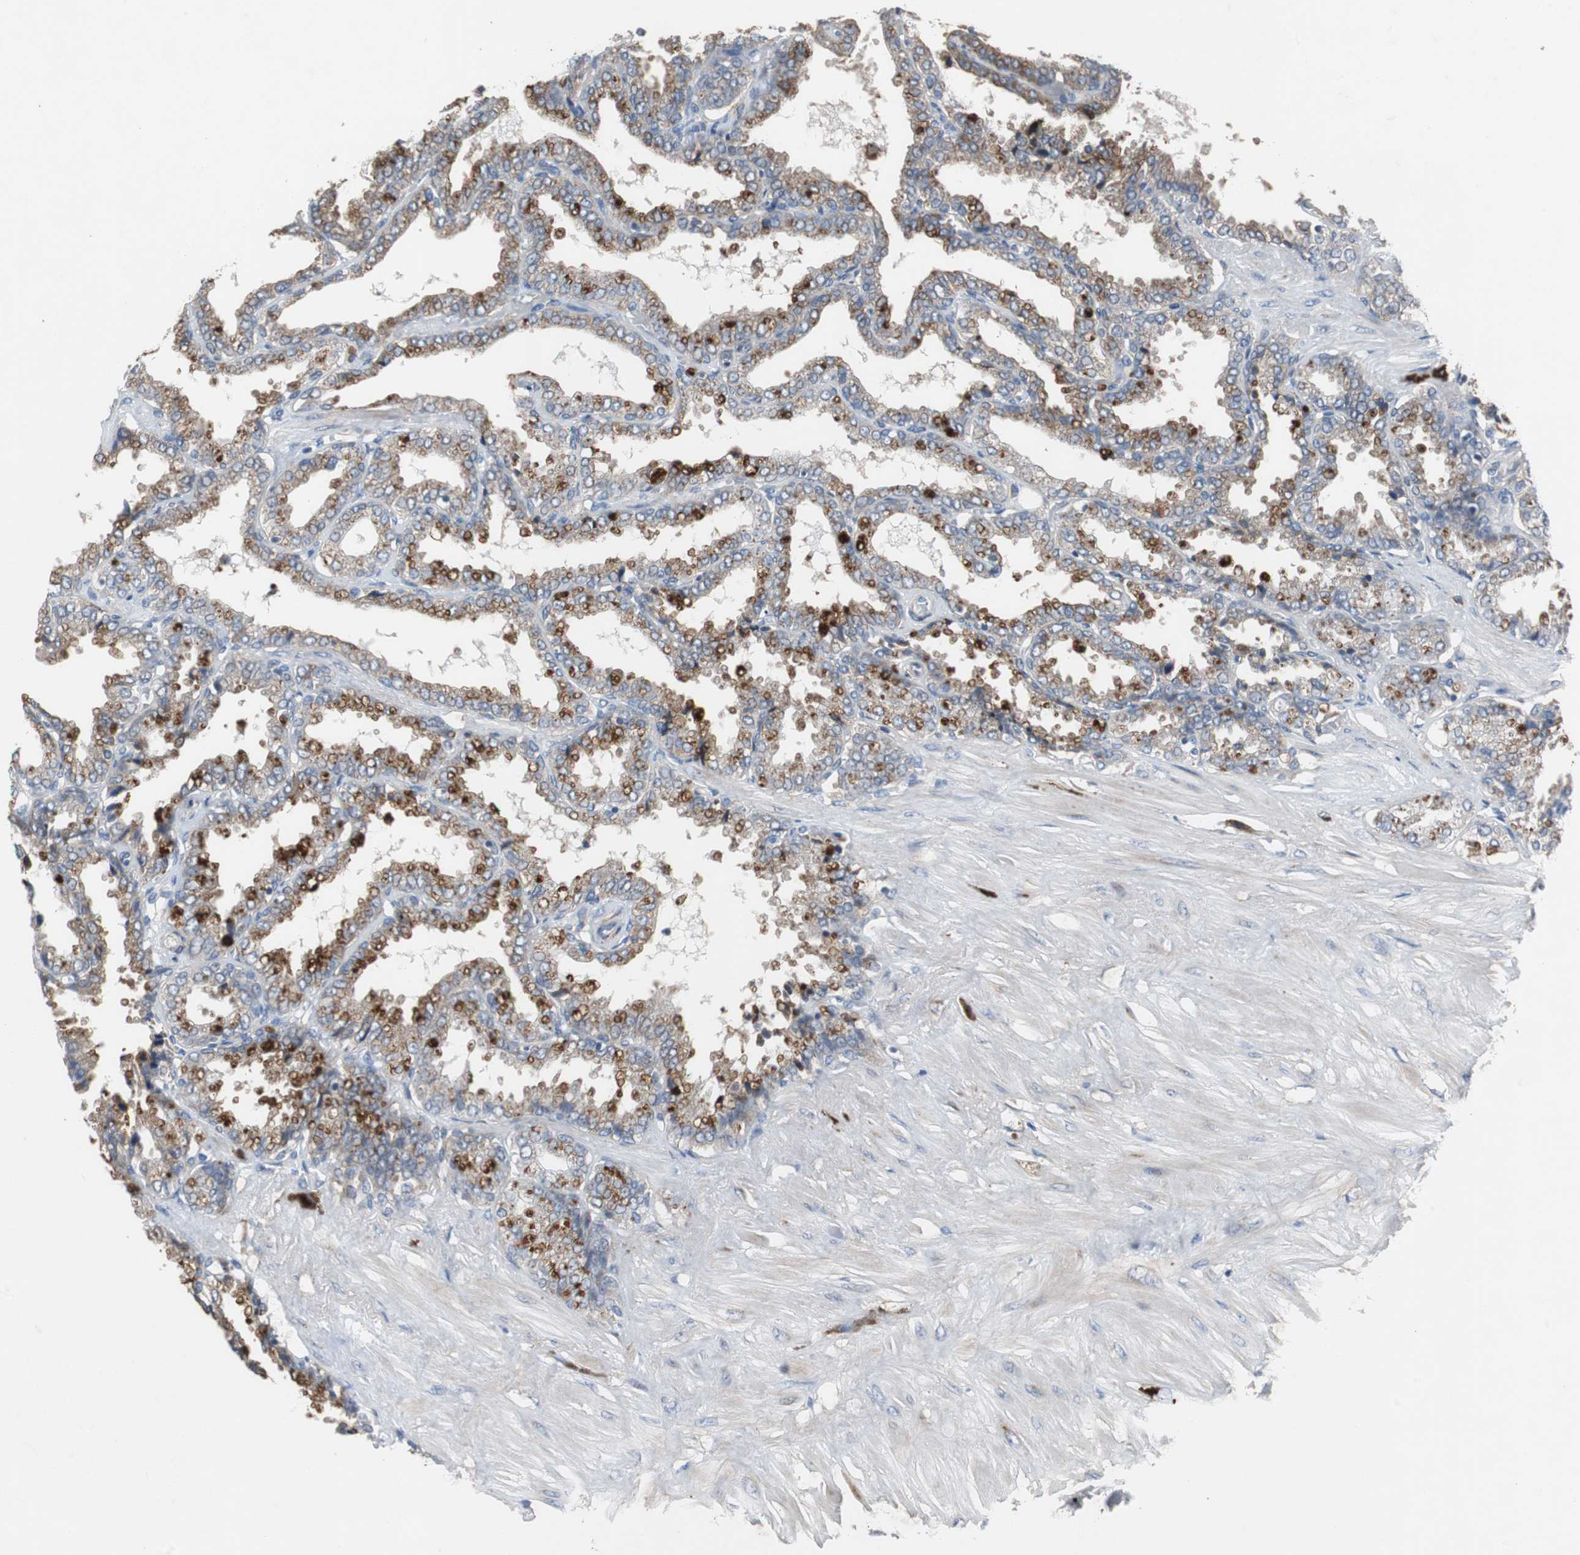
{"staining": {"intensity": "moderate", "quantity": "25%-75%", "location": "cytoplasmic/membranous"}, "tissue": "seminal vesicle", "cell_type": "Glandular cells", "image_type": "normal", "snomed": [{"axis": "morphology", "description": "Normal tissue, NOS"}, {"axis": "topography", "description": "Seminal veicle"}], "caption": "Unremarkable seminal vesicle displays moderate cytoplasmic/membranous positivity in approximately 25%-75% of glandular cells.", "gene": "SORT1", "patient": {"sex": "male", "age": 46}}